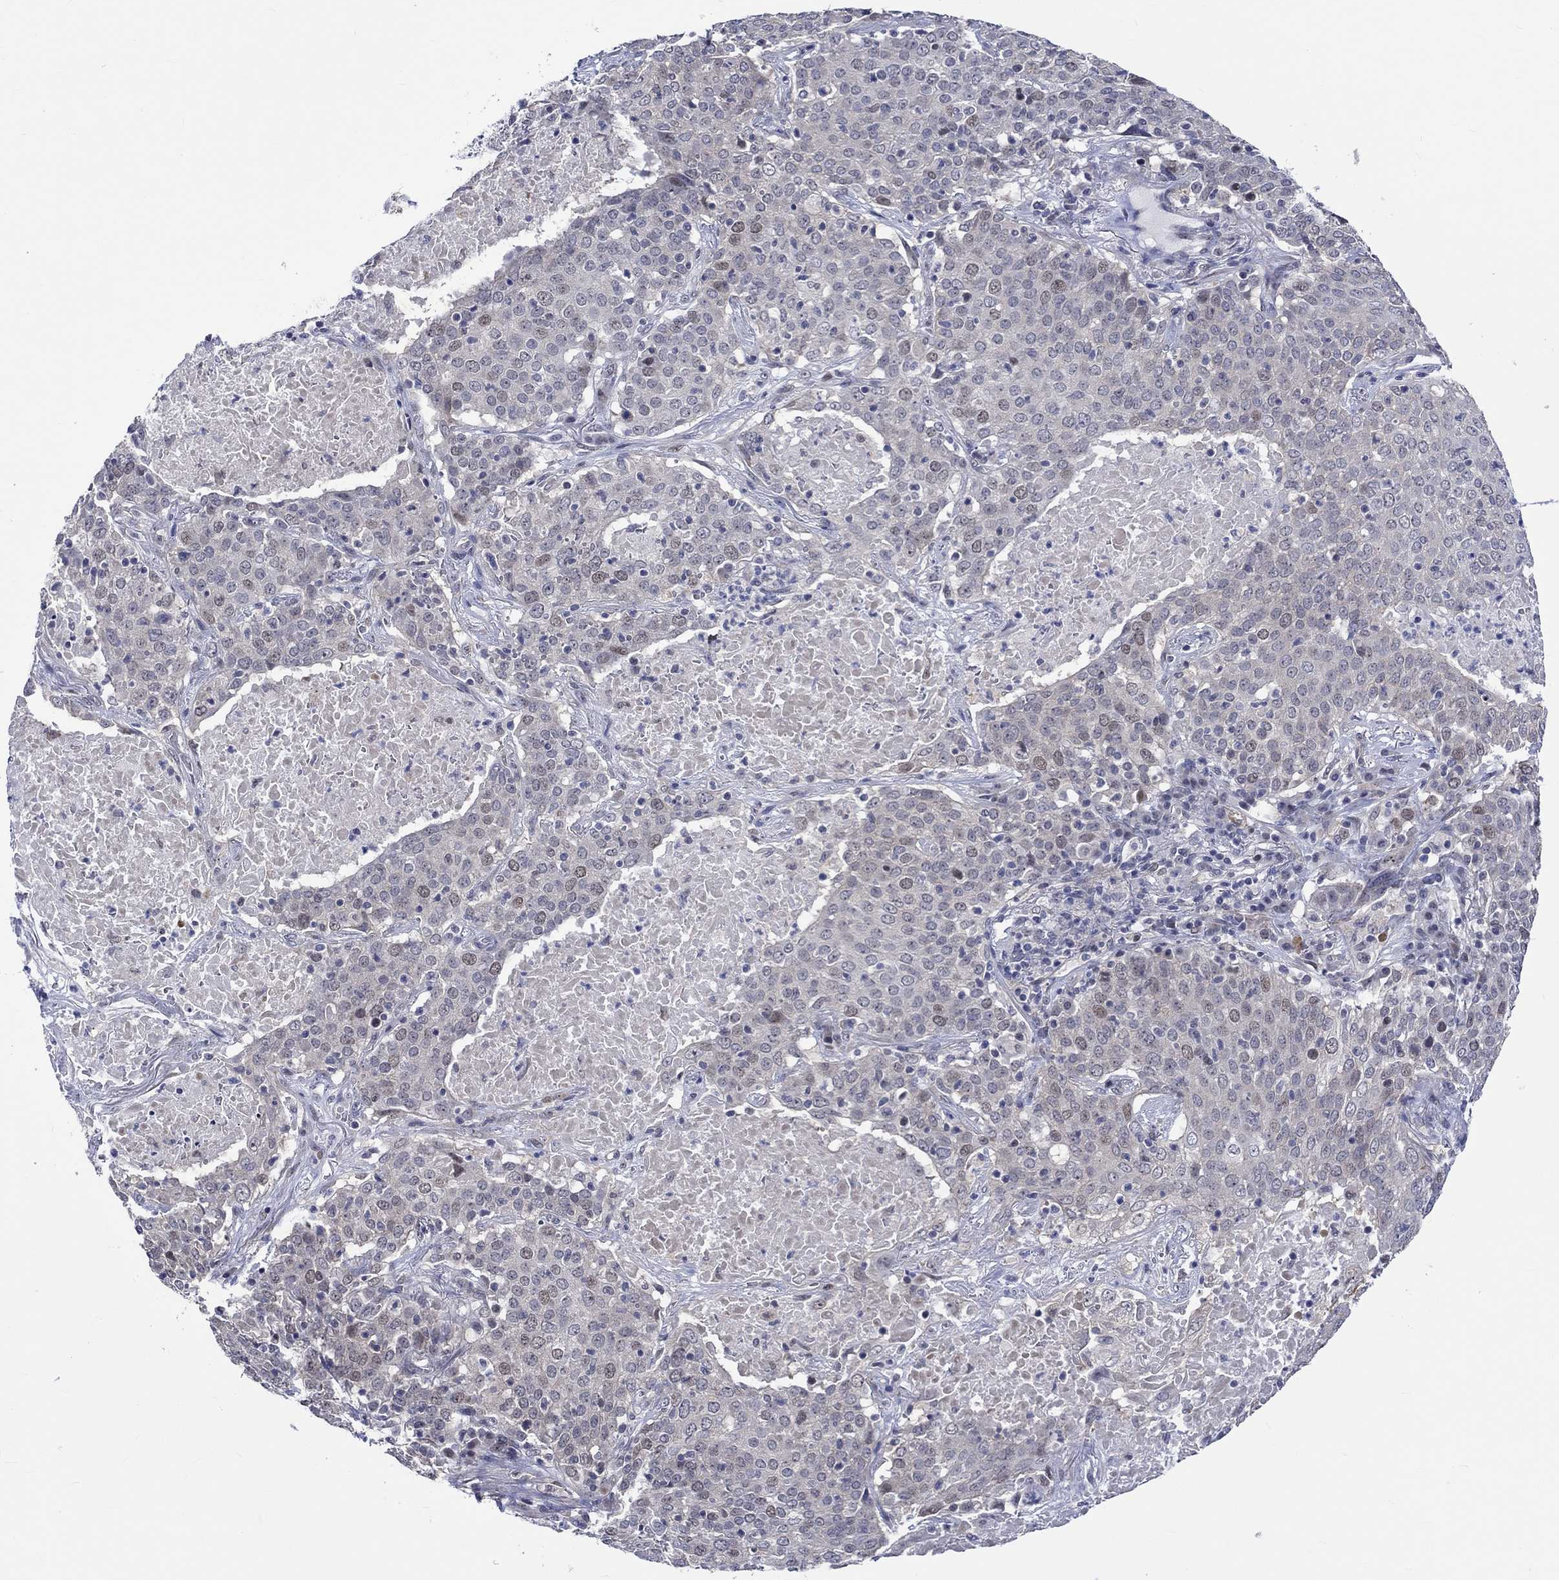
{"staining": {"intensity": "weak", "quantity": "<25%", "location": "nuclear"}, "tissue": "lung cancer", "cell_type": "Tumor cells", "image_type": "cancer", "snomed": [{"axis": "morphology", "description": "Squamous cell carcinoma, NOS"}, {"axis": "topography", "description": "Lung"}], "caption": "DAB immunohistochemical staining of lung cancer (squamous cell carcinoma) displays no significant staining in tumor cells.", "gene": "E2F8", "patient": {"sex": "male", "age": 82}}